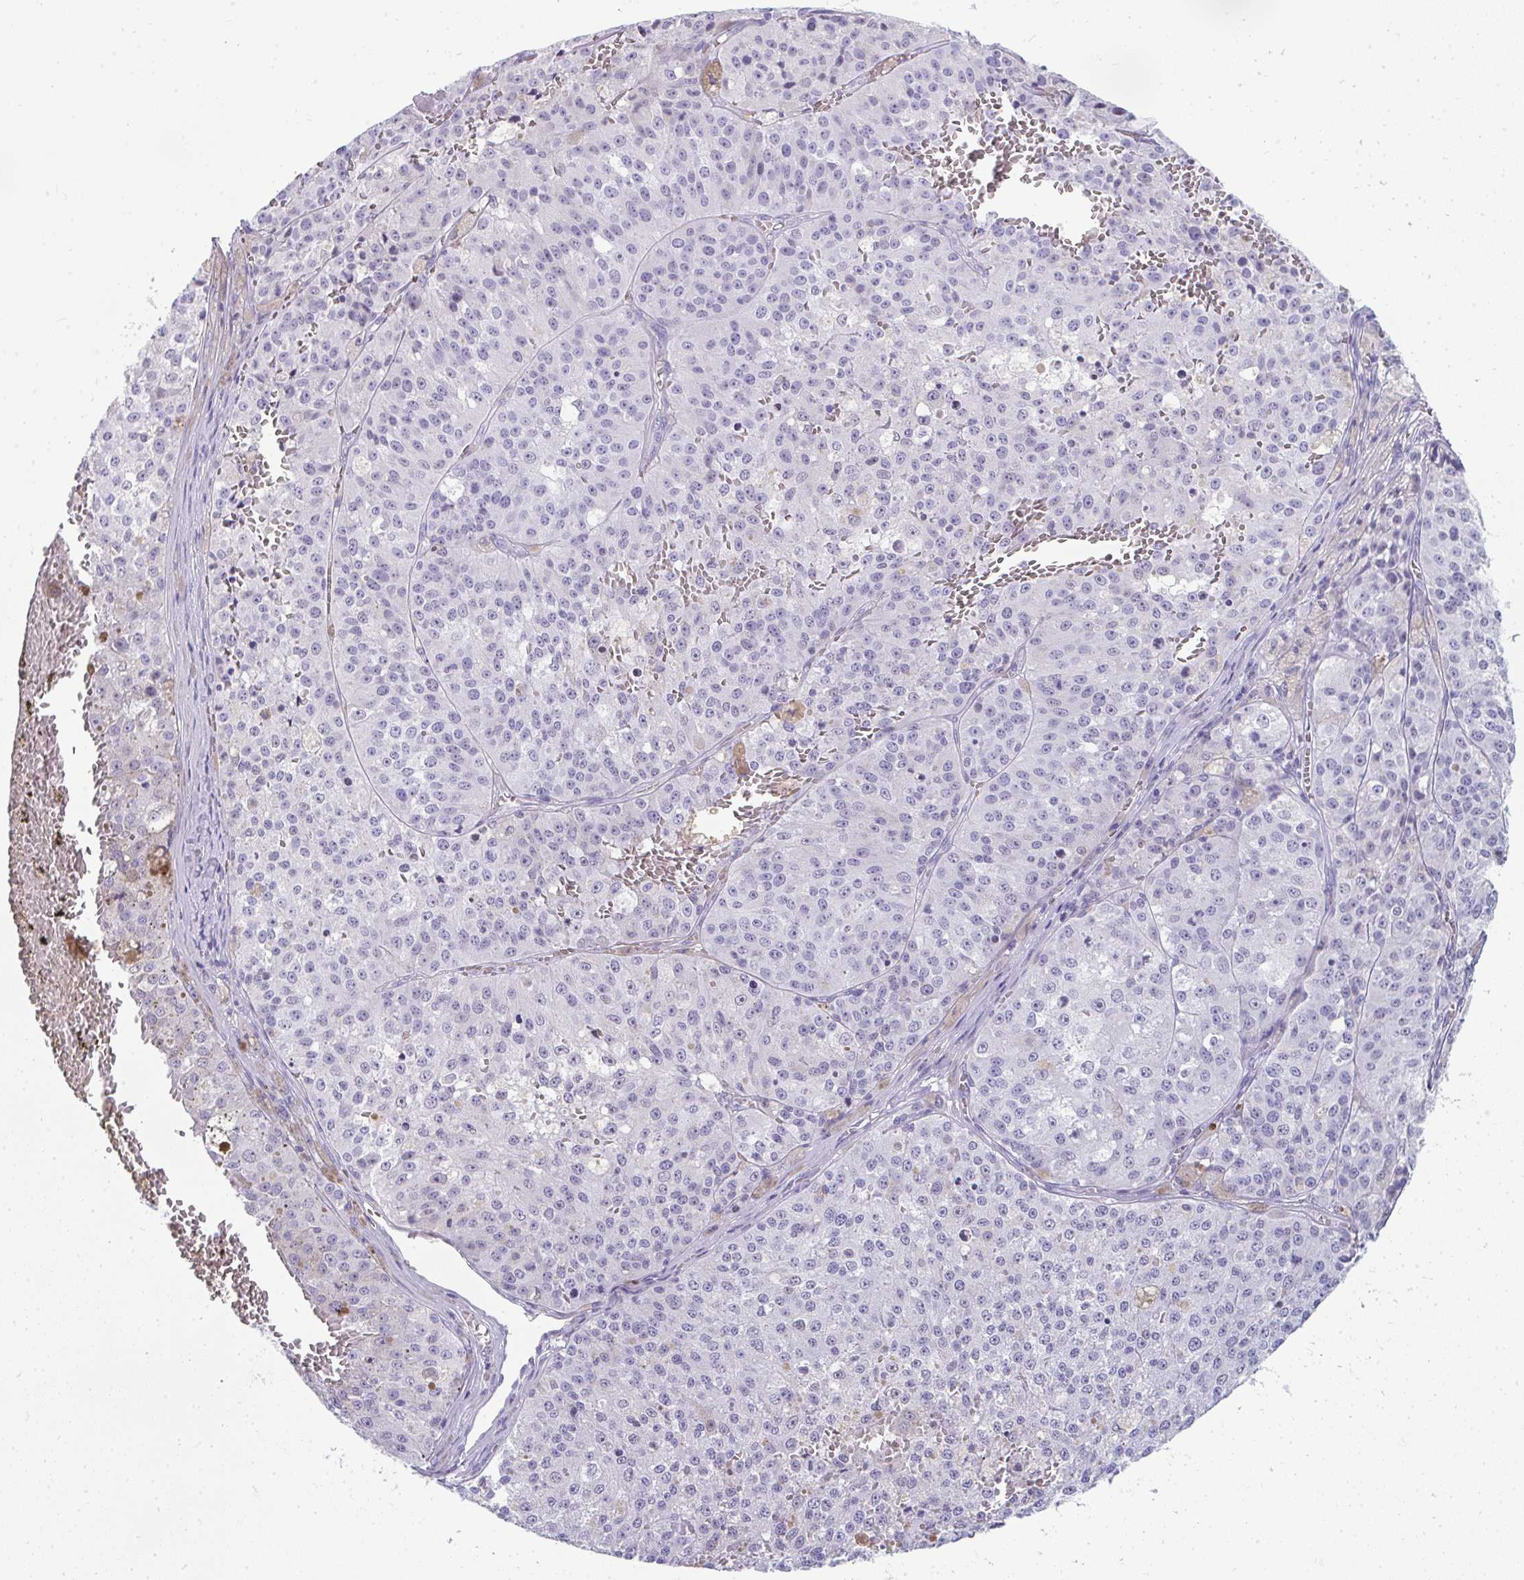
{"staining": {"intensity": "negative", "quantity": "none", "location": "none"}, "tissue": "melanoma", "cell_type": "Tumor cells", "image_type": "cancer", "snomed": [{"axis": "morphology", "description": "Malignant melanoma, Metastatic site"}, {"axis": "topography", "description": "Lymph node"}], "caption": "High power microscopy photomicrograph of an immunohistochemistry micrograph of melanoma, revealing no significant positivity in tumor cells.", "gene": "TTC30B", "patient": {"sex": "female", "age": 64}}